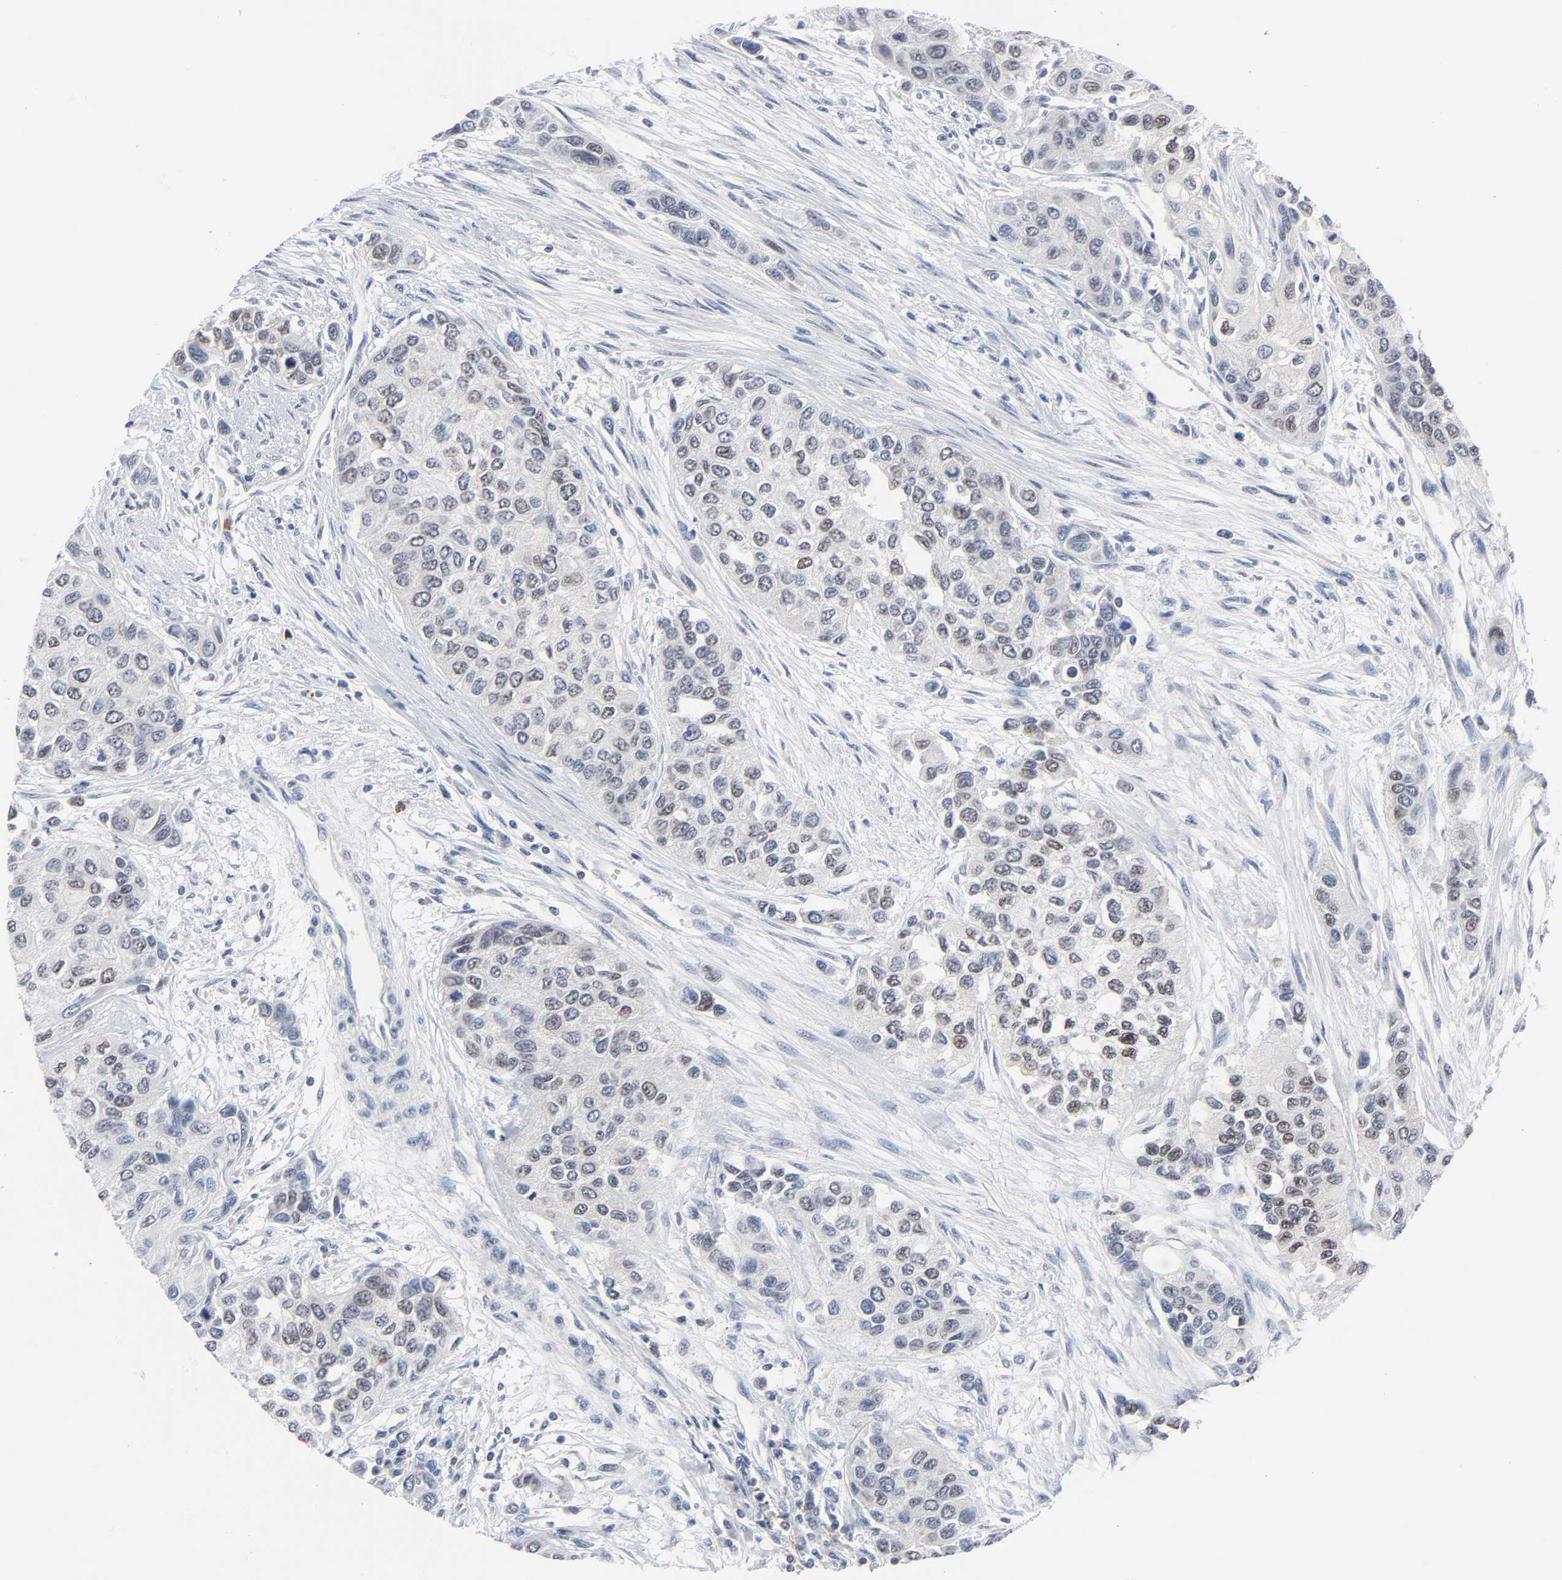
{"staining": {"intensity": "weak", "quantity": "25%-75%", "location": "nuclear"}, "tissue": "urothelial cancer", "cell_type": "Tumor cells", "image_type": "cancer", "snomed": [{"axis": "morphology", "description": "Urothelial carcinoma, High grade"}, {"axis": "topography", "description": "Urinary bladder"}], "caption": "Immunohistochemical staining of urothelial cancer exhibits low levels of weak nuclear protein expression in about 25%-75% of tumor cells.", "gene": "WEE1", "patient": {"sex": "female", "age": 56}}